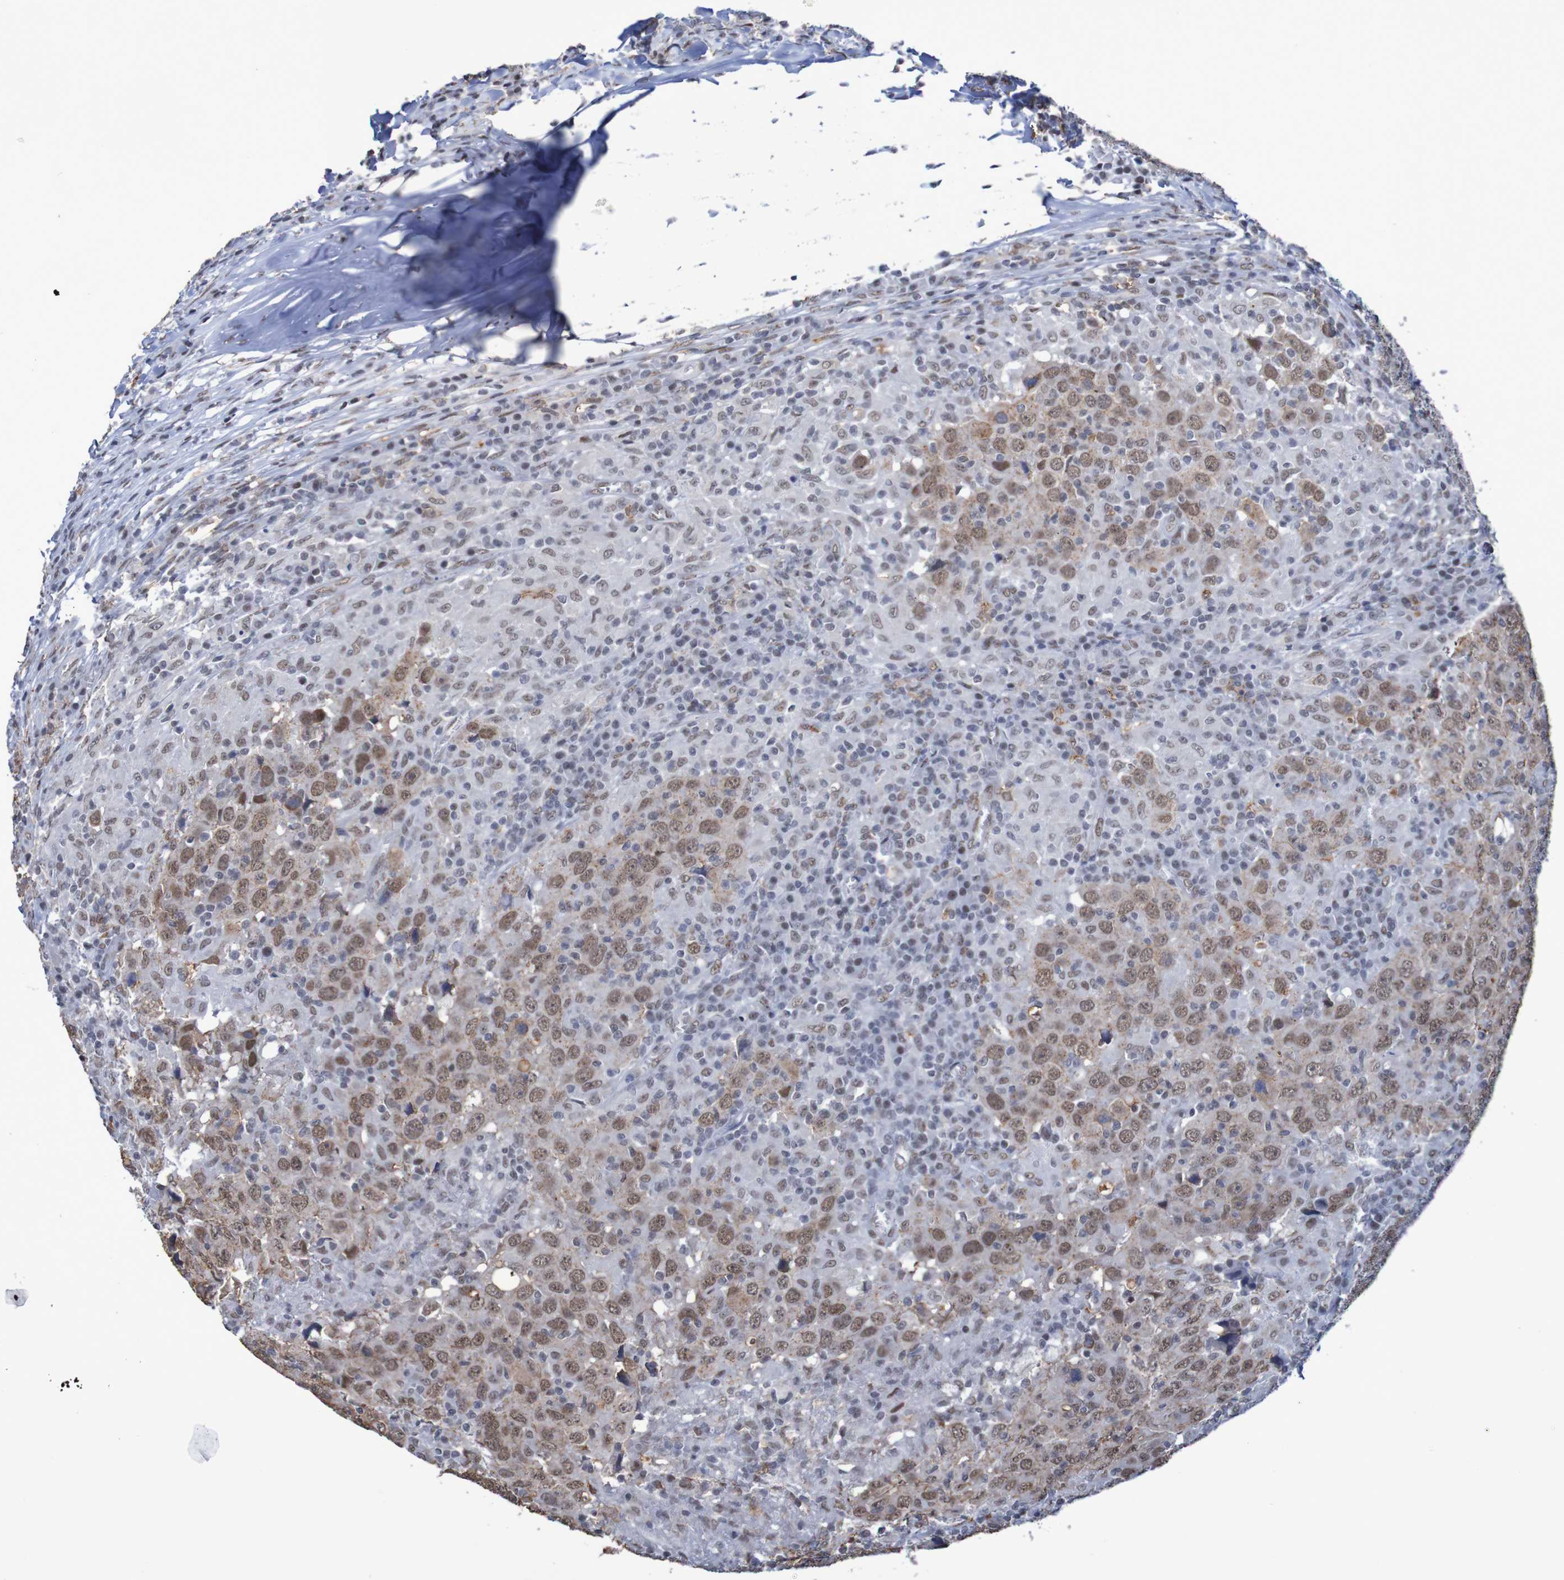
{"staining": {"intensity": "moderate", "quantity": ">75%", "location": "cytoplasmic/membranous,nuclear"}, "tissue": "head and neck cancer", "cell_type": "Tumor cells", "image_type": "cancer", "snomed": [{"axis": "morphology", "description": "Adenocarcinoma, NOS"}, {"axis": "topography", "description": "Salivary gland"}, {"axis": "topography", "description": "Head-Neck"}], "caption": "This image displays immunohistochemistry staining of human head and neck cancer (adenocarcinoma), with medium moderate cytoplasmic/membranous and nuclear staining in about >75% of tumor cells.", "gene": "MRTFB", "patient": {"sex": "female", "age": 65}}